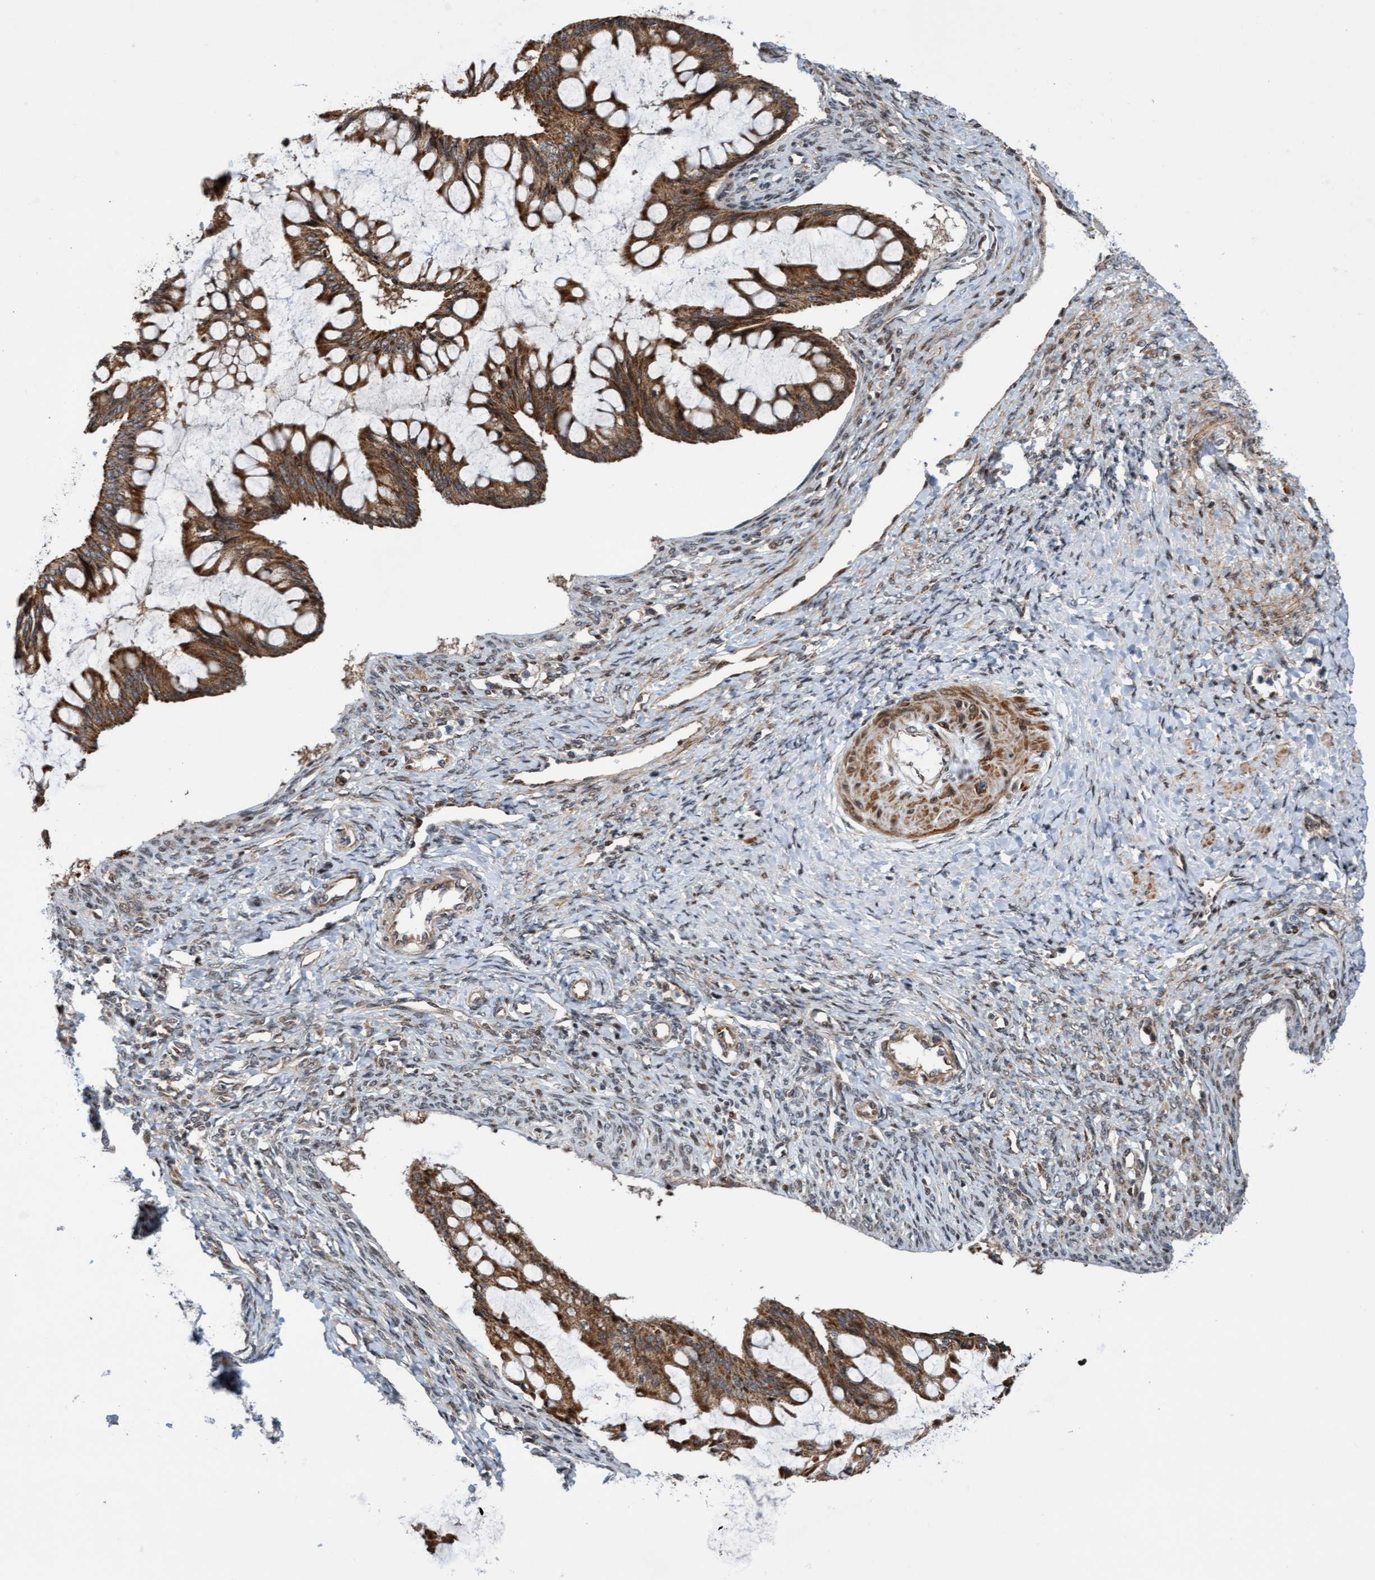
{"staining": {"intensity": "moderate", "quantity": ">75%", "location": "cytoplasmic/membranous"}, "tissue": "ovarian cancer", "cell_type": "Tumor cells", "image_type": "cancer", "snomed": [{"axis": "morphology", "description": "Cystadenocarcinoma, mucinous, NOS"}, {"axis": "topography", "description": "Ovary"}], "caption": "Immunohistochemical staining of human ovarian mucinous cystadenocarcinoma shows medium levels of moderate cytoplasmic/membranous expression in about >75% of tumor cells.", "gene": "ITFG1", "patient": {"sex": "female", "age": 73}}